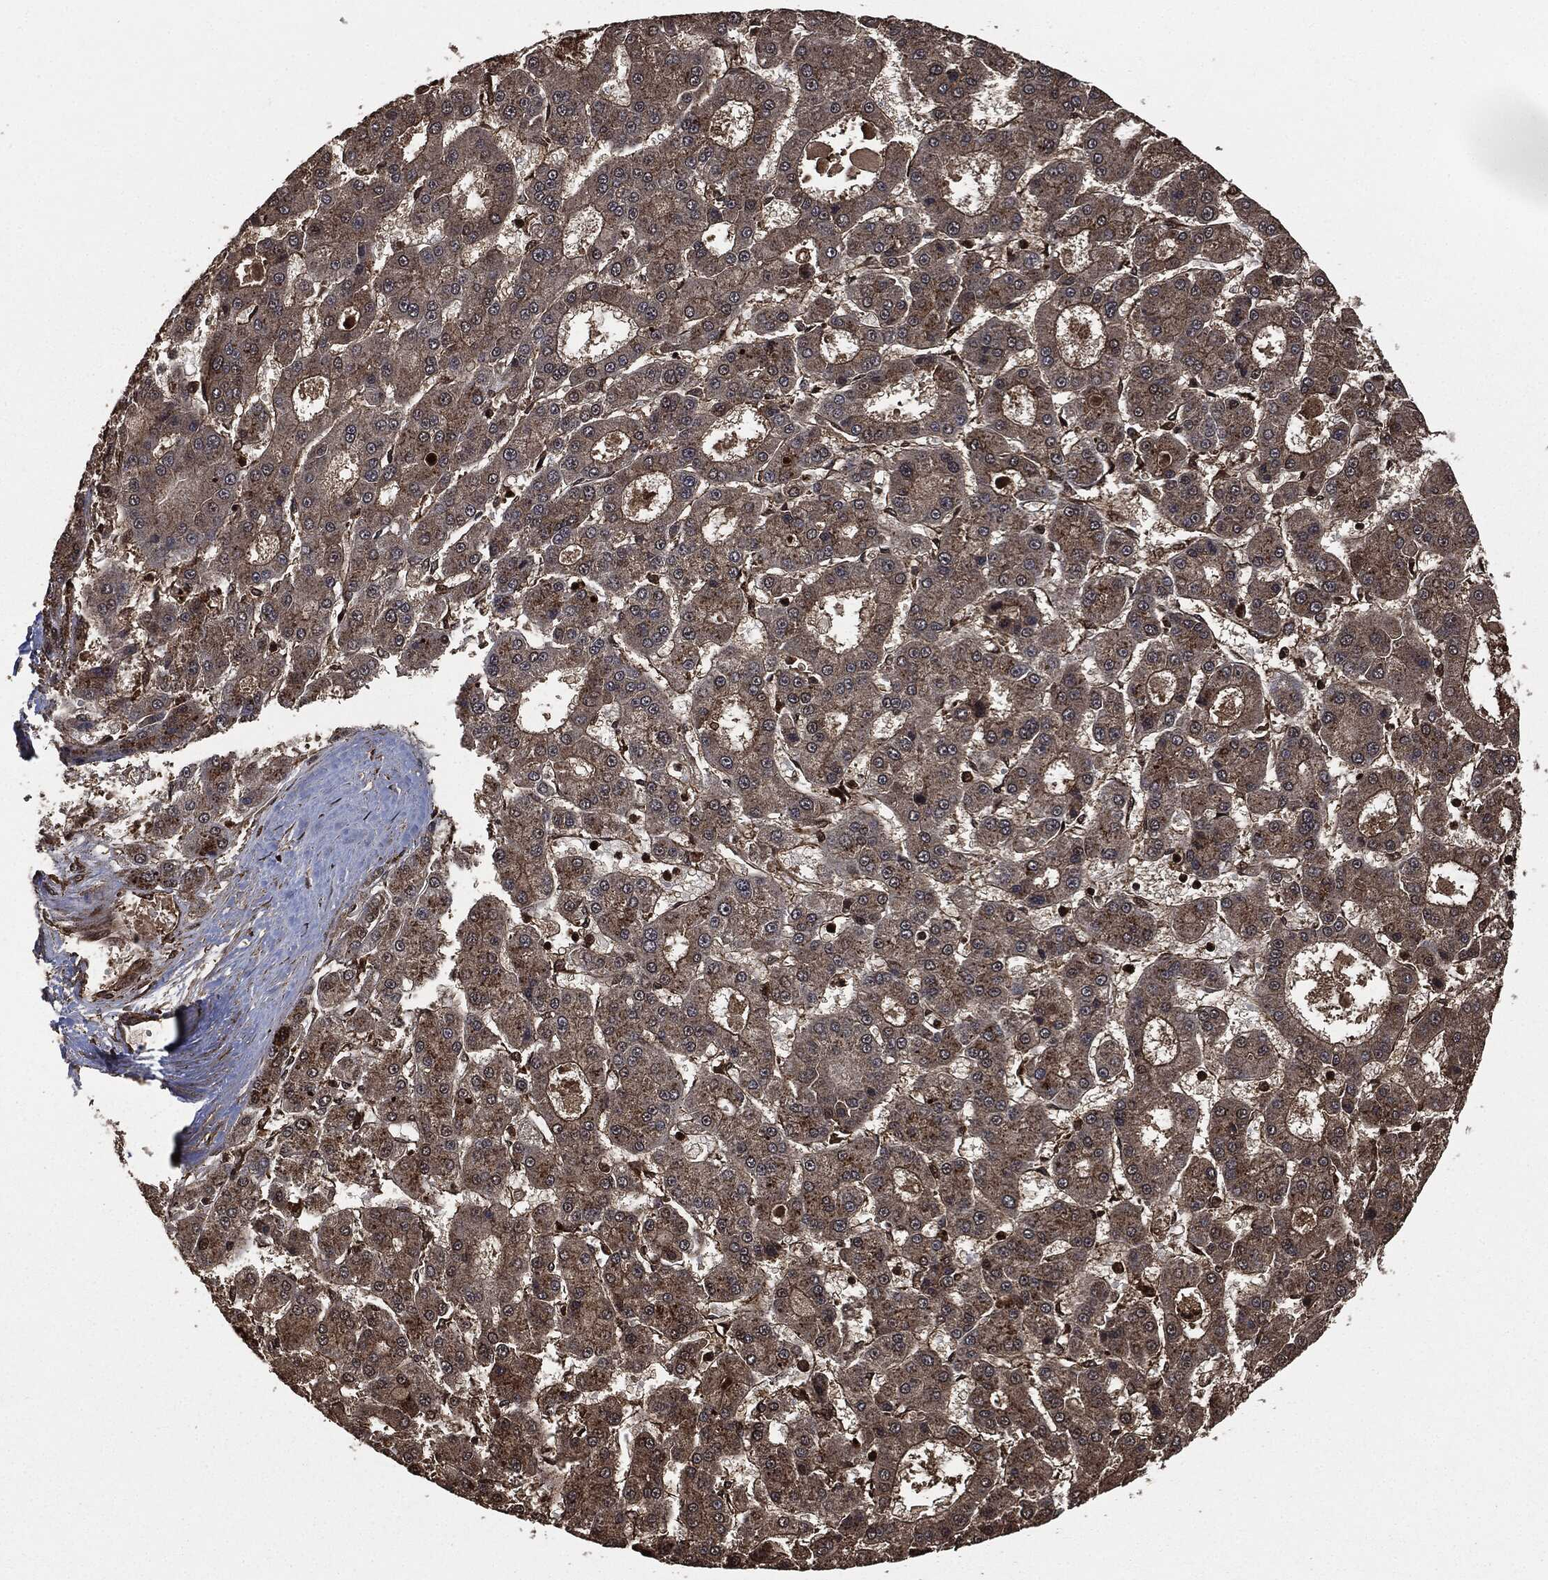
{"staining": {"intensity": "weak", "quantity": ">75%", "location": "cytoplasmic/membranous"}, "tissue": "liver cancer", "cell_type": "Tumor cells", "image_type": "cancer", "snomed": [{"axis": "morphology", "description": "Carcinoma, Hepatocellular, NOS"}, {"axis": "topography", "description": "Liver"}], "caption": "Tumor cells exhibit low levels of weak cytoplasmic/membranous staining in about >75% of cells in human hepatocellular carcinoma (liver).", "gene": "HRAS", "patient": {"sex": "male", "age": 70}}